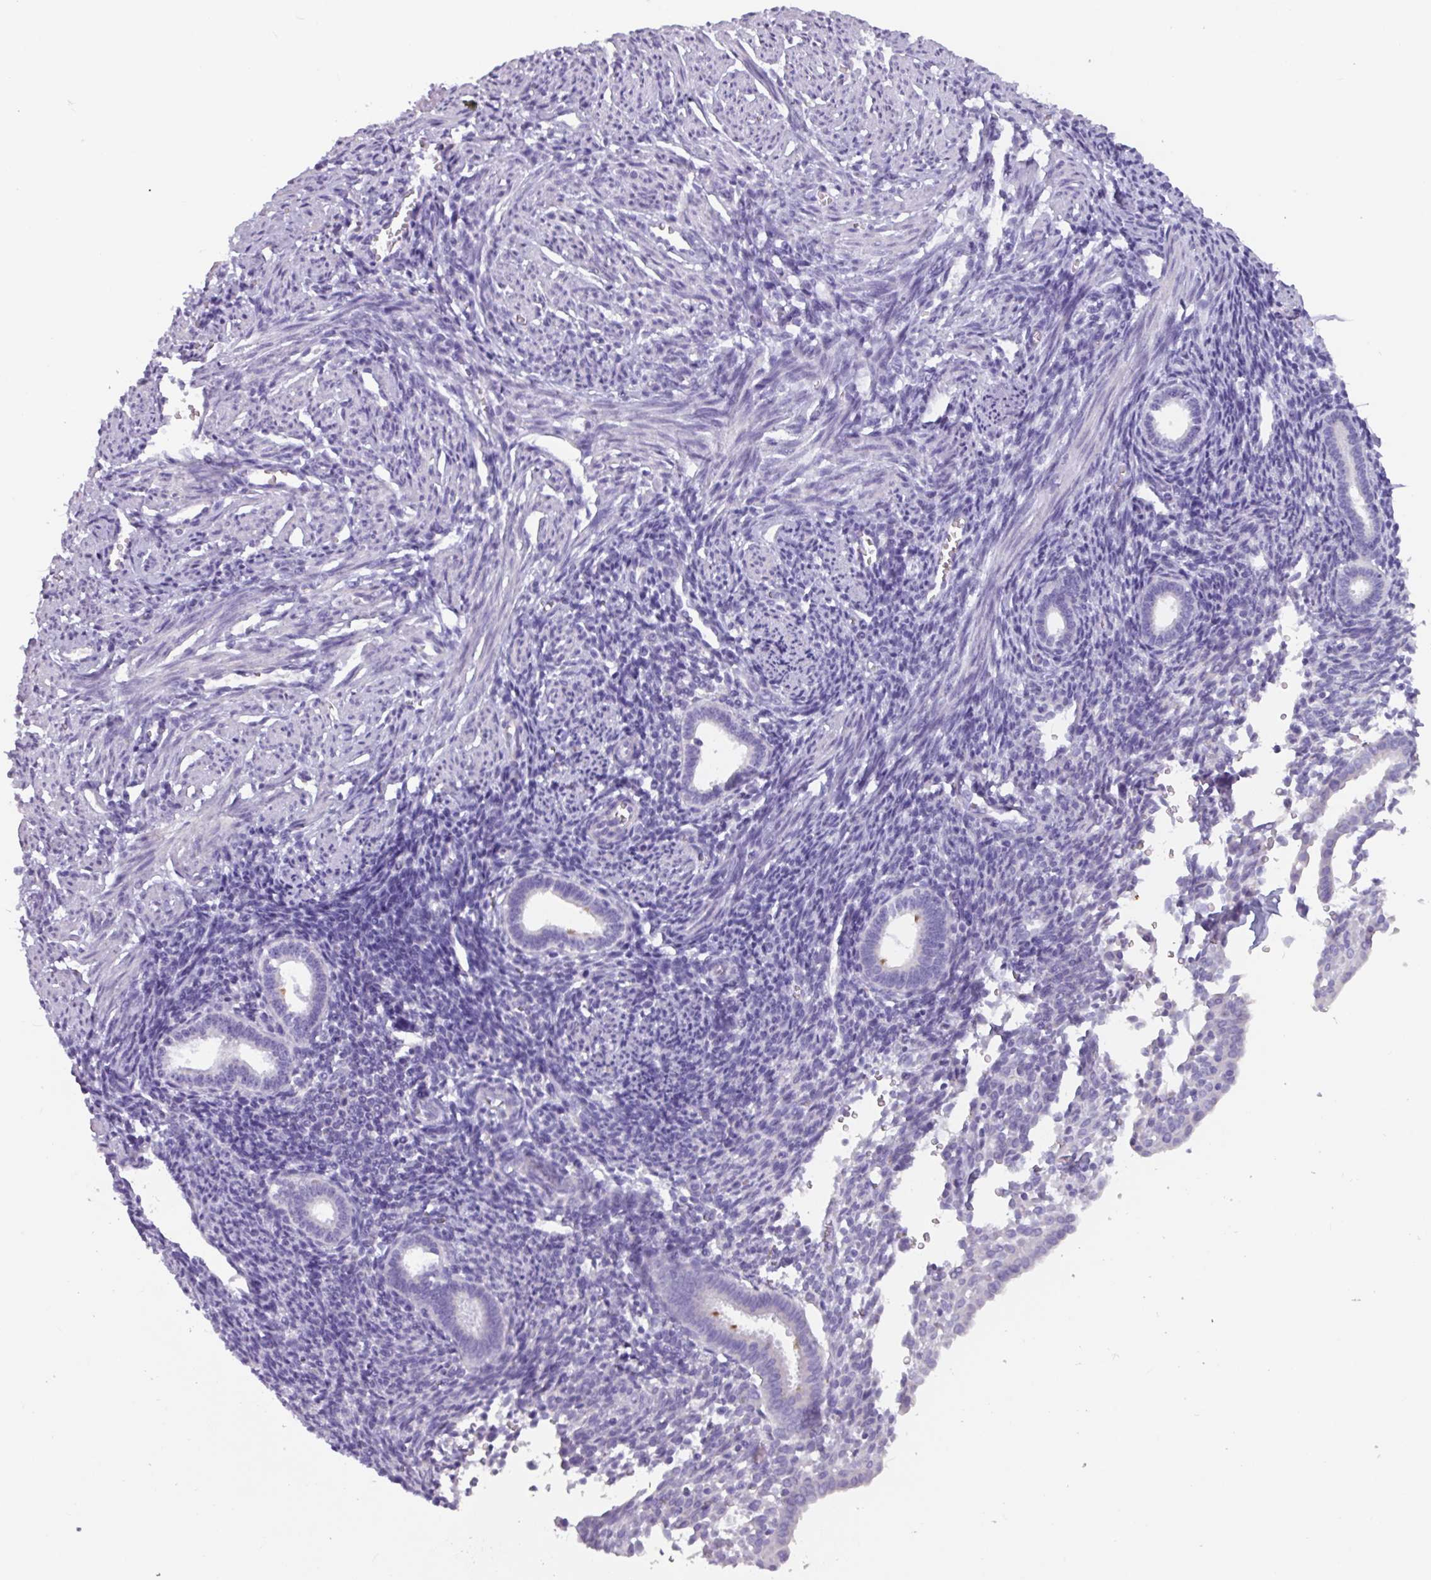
{"staining": {"intensity": "negative", "quantity": "none", "location": "none"}, "tissue": "endometrium", "cell_type": "Cells in endometrial stroma", "image_type": "normal", "snomed": [{"axis": "morphology", "description": "Normal tissue, NOS"}, {"axis": "topography", "description": "Endometrium"}], "caption": "Immunohistochemical staining of unremarkable human endometrium displays no significant positivity in cells in endometrial stroma.", "gene": "ADGRE1", "patient": {"sex": "female", "age": 32}}